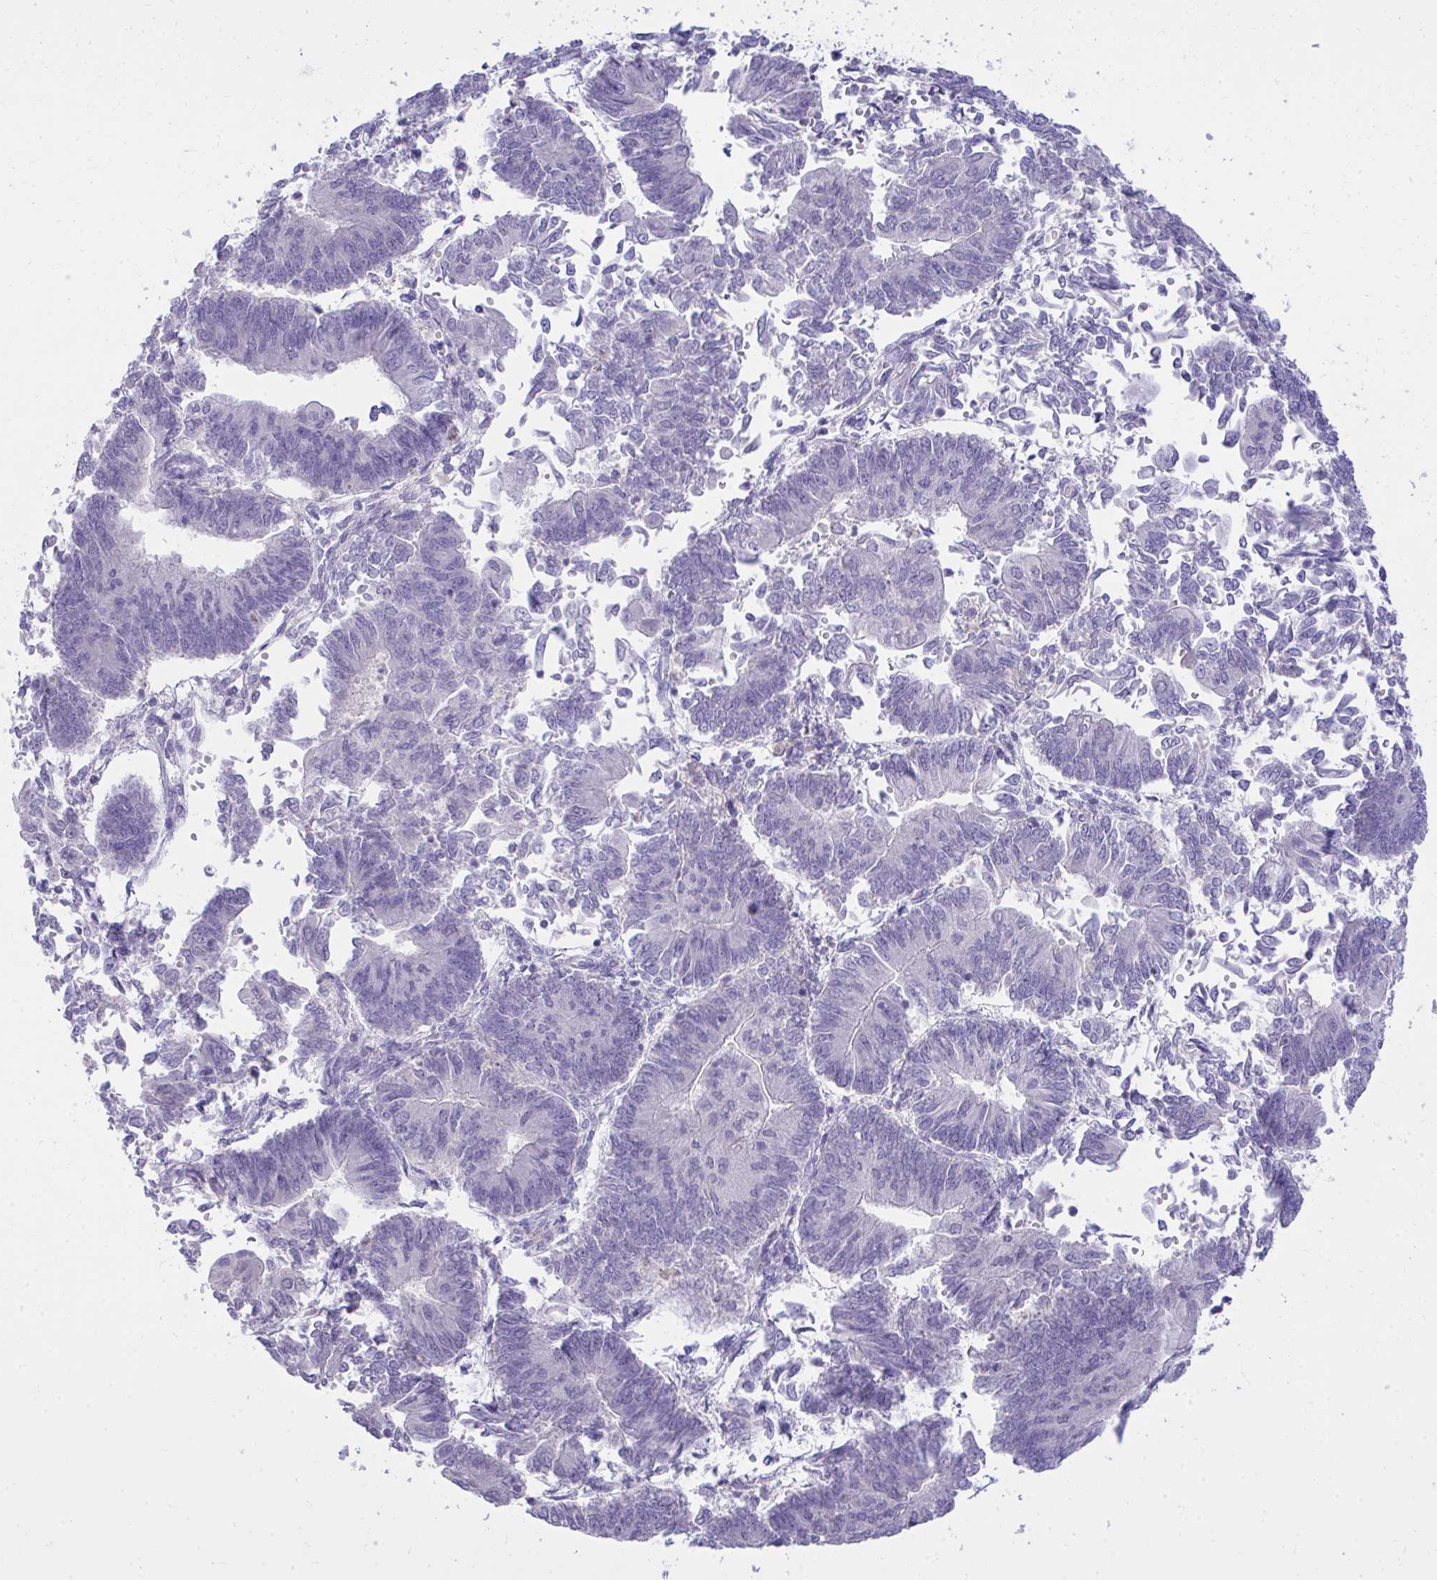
{"staining": {"intensity": "negative", "quantity": "none", "location": "none"}, "tissue": "endometrial cancer", "cell_type": "Tumor cells", "image_type": "cancer", "snomed": [{"axis": "morphology", "description": "Adenocarcinoma, NOS"}, {"axis": "topography", "description": "Endometrium"}], "caption": "Photomicrograph shows no significant protein expression in tumor cells of endometrial cancer (adenocarcinoma).", "gene": "TMCO5A", "patient": {"sex": "female", "age": 65}}